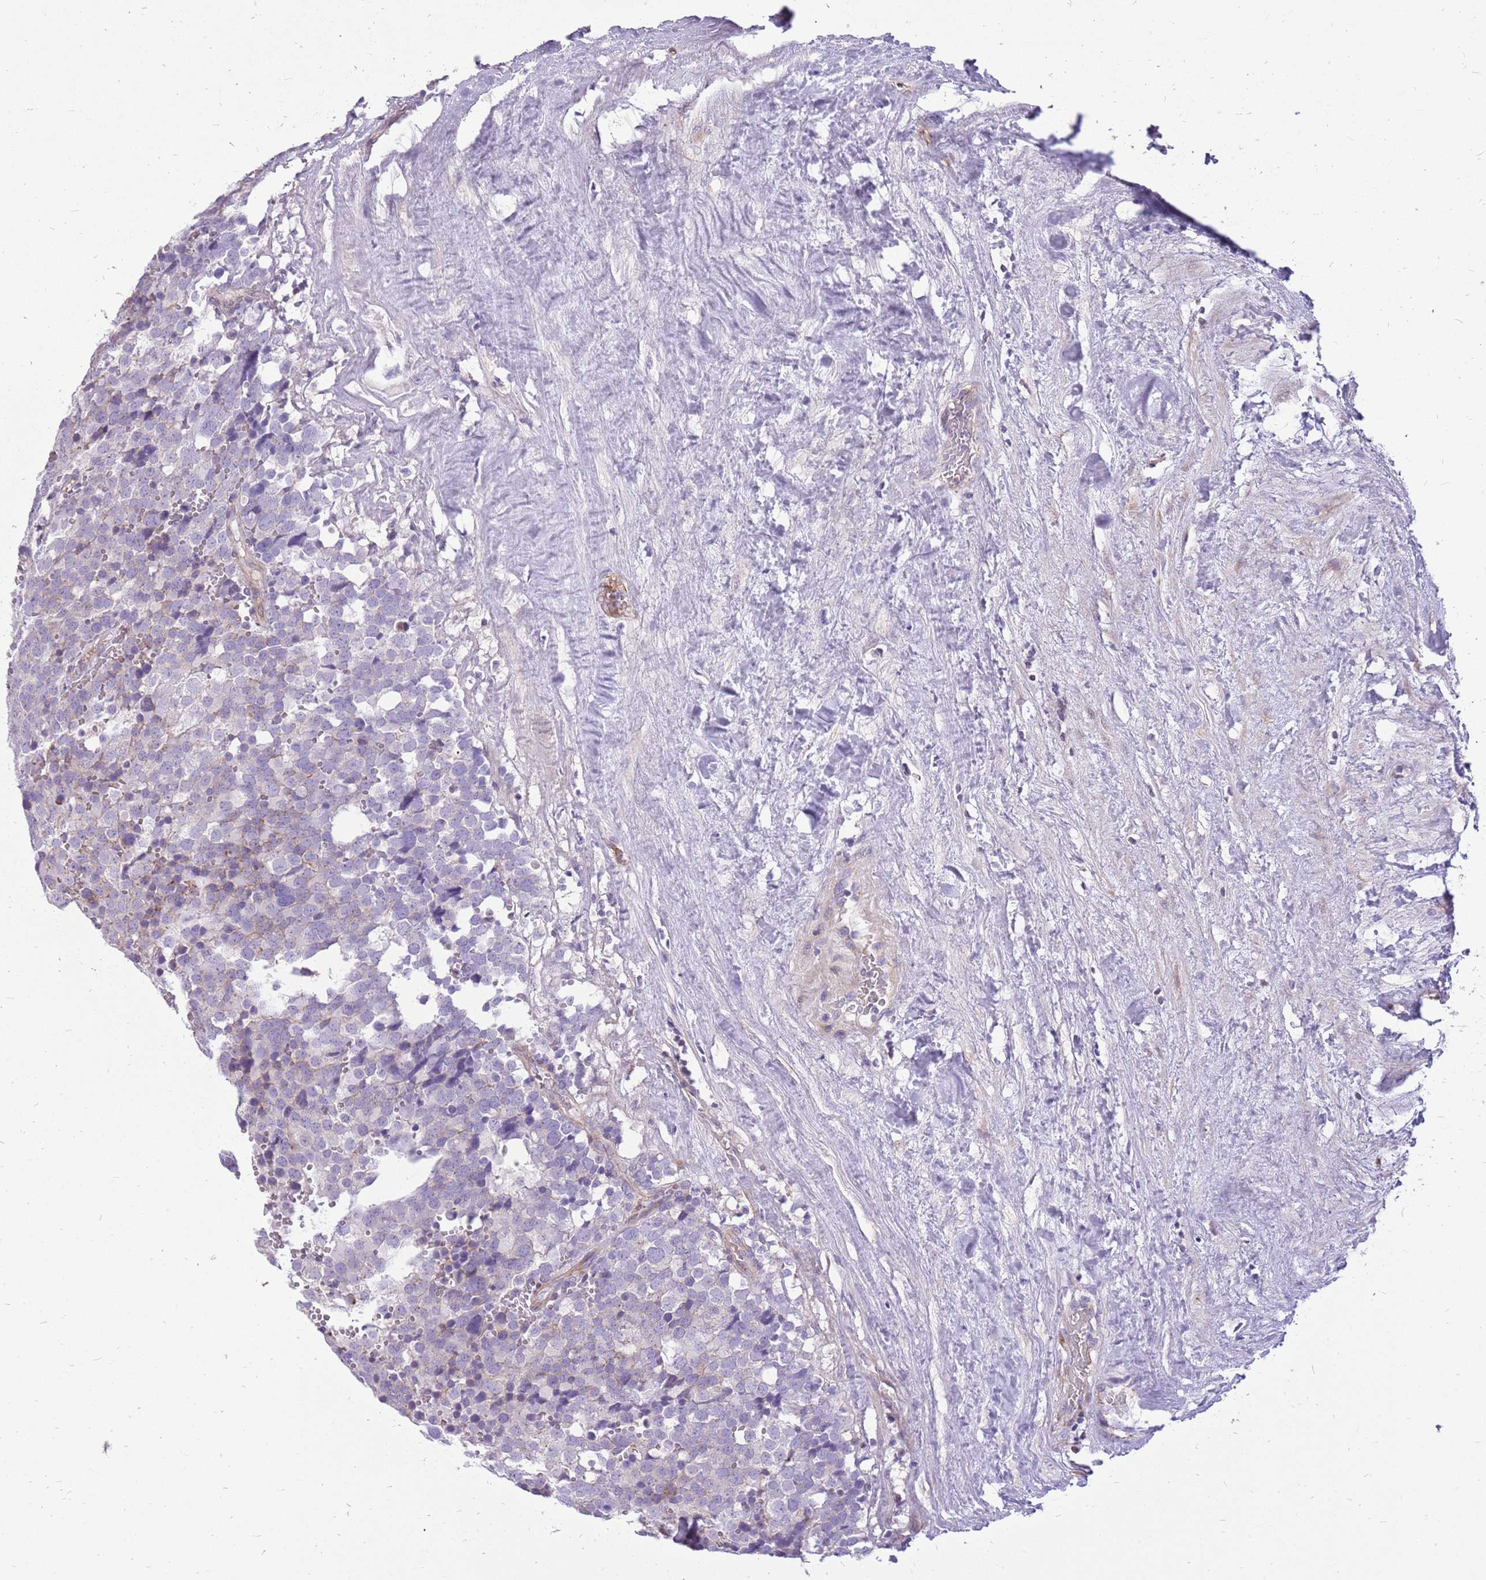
{"staining": {"intensity": "negative", "quantity": "none", "location": "none"}, "tissue": "testis cancer", "cell_type": "Tumor cells", "image_type": "cancer", "snomed": [{"axis": "morphology", "description": "Seminoma, NOS"}, {"axis": "topography", "description": "Testis"}], "caption": "High magnification brightfield microscopy of testis seminoma stained with DAB (3,3'-diaminobenzidine) (brown) and counterstained with hematoxylin (blue): tumor cells show no significant positivity.", "gene": "WDR90", "patient": {"sex": "male", "age": 71}}